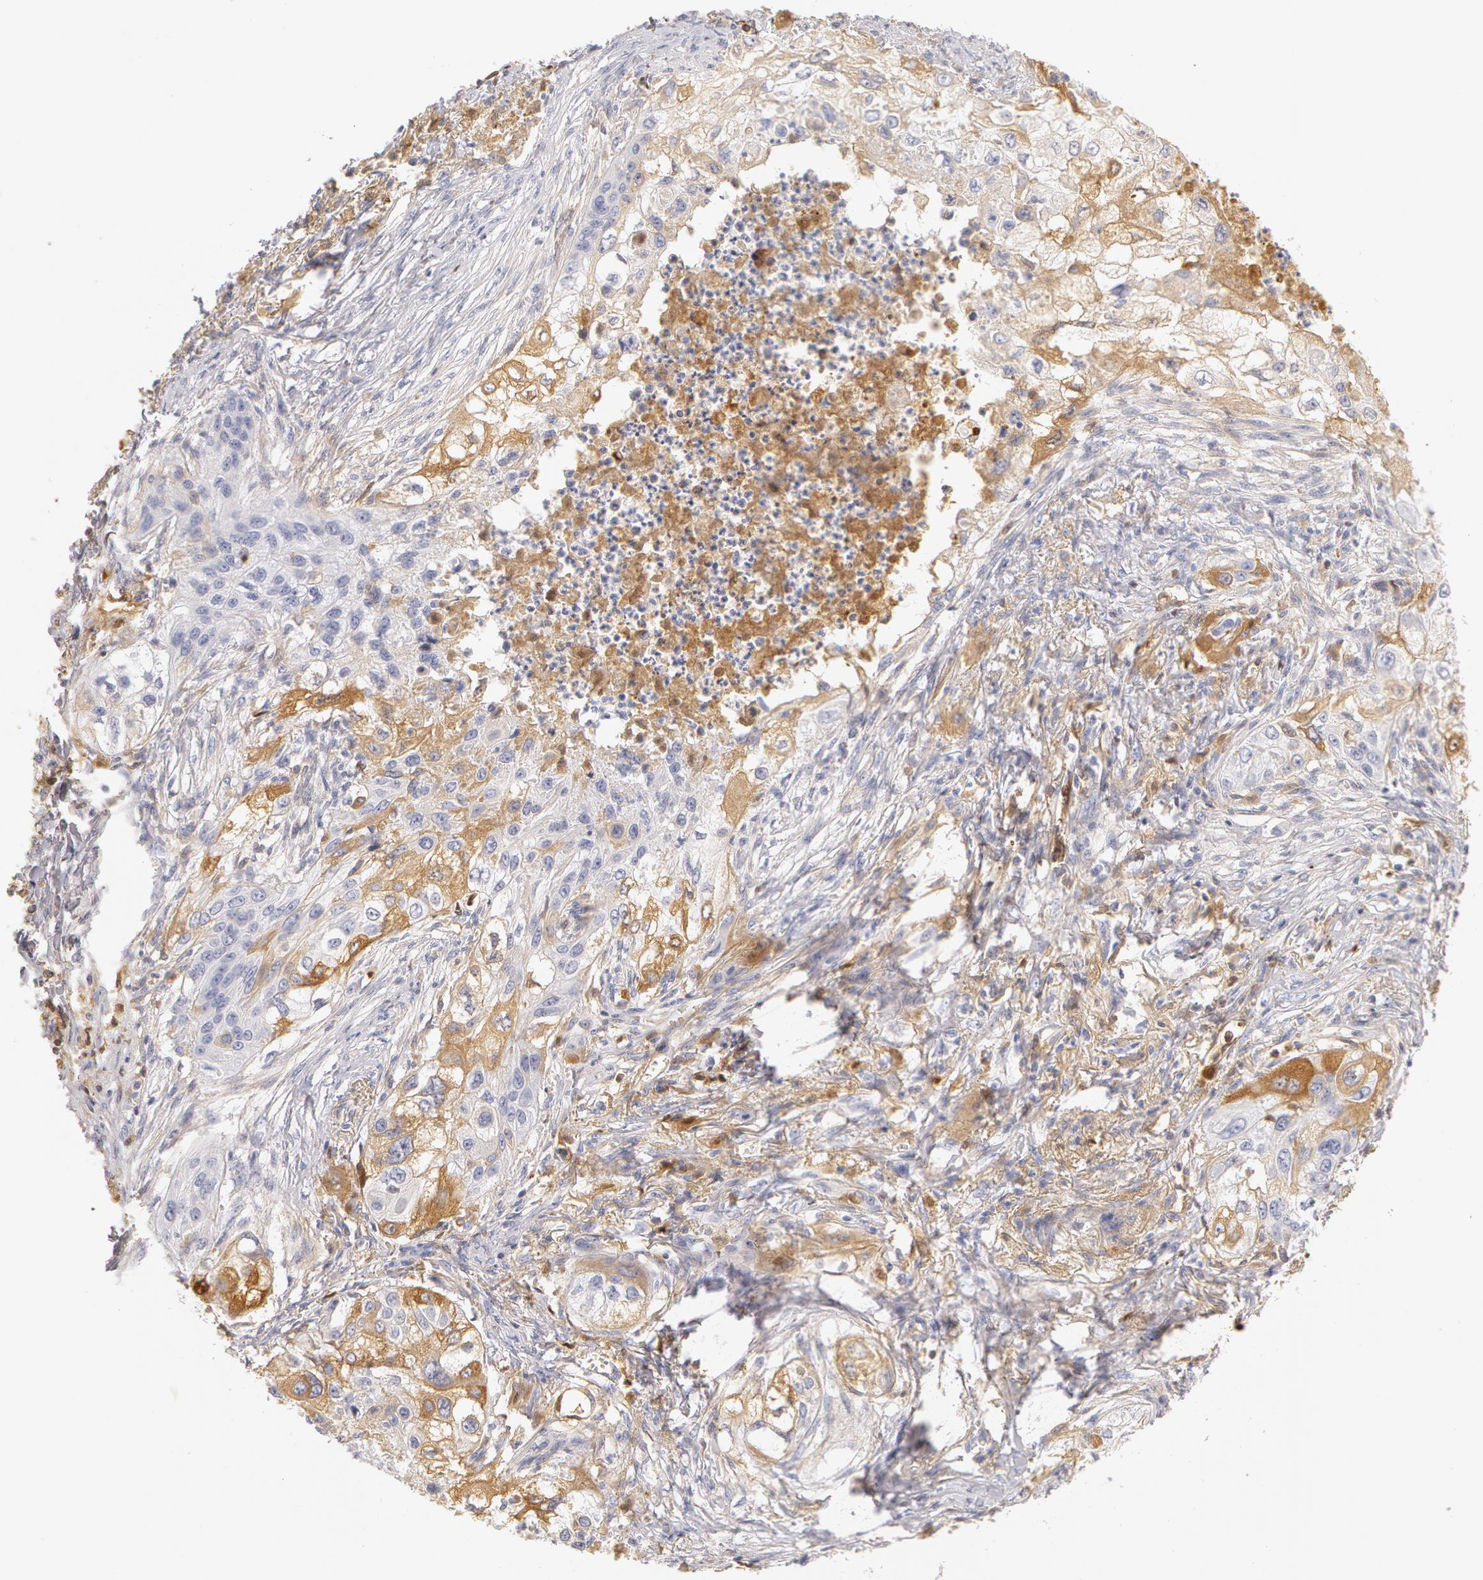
{"staining": {"intensity": "negative", "quantity": "none", "location": "none"}, "tissue": "lung cancer", "cell_type": "Tumor cells", "image_type": "cancer", "snomed": [{"axis": "morphology", "description": "Squamous cell carcinoma, NOS"}, {"axis": "topography", "description": "Lung"}], "caption": "Squamous cell carcinoma (lung) was stained to show a protein in brown. There is no significant staining in tumor cells. (Stains: DAB immunohistochemistry (IHC) with hematoxylin counter stain, Microscopy: brightfield microscopy at high magnification).", "gene": "AHSG", "patient": {"sex": "male", "age": 71}}